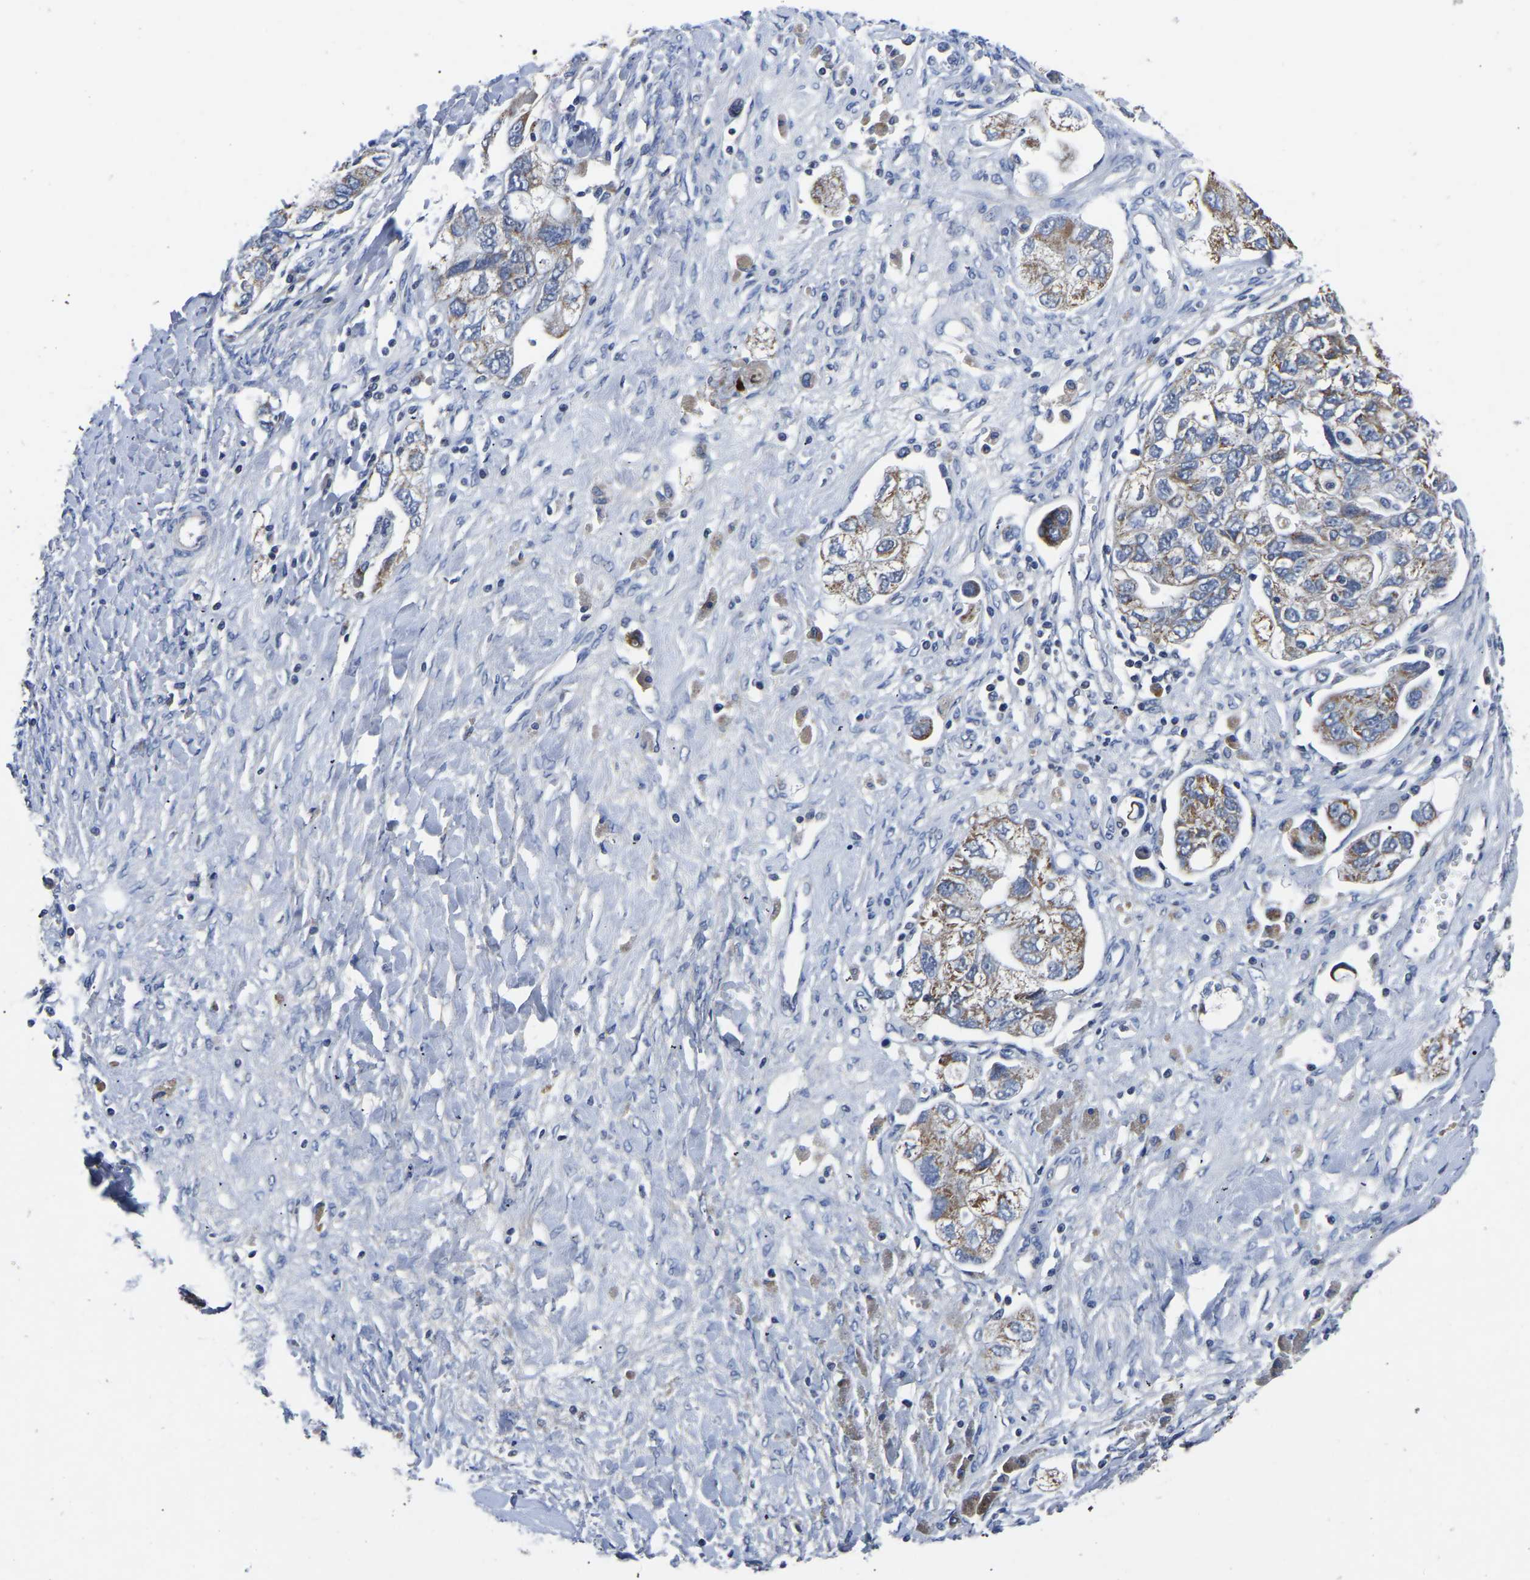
{"staining": {"intensity": "moderate", "quantity": "25%-75%", "location": "cytoplasmic/membranous"}, "tissue": "ovarian cancer", "cell_type": "Tumor cells", "image_type": "cancer", "snomed": [{"axis": "morphology", "description": "Carcinoma, NOS"}, {"axis": "morphology", "description": "Cystadenocarcinoma, serous, NOS"}, {"axis": "topography", "description": "Ovary"}], "caption": "Serous cystadenocarcinoma (ovarian) was stained to show a protein in brown. There is medium levels of moderate cytoplasmic/membranous staining in about 25%-75% of tumor cells. Nuclei are stained in blue.", "gene": "FGD5", "patient": {"sex": "female", "age": 69}}